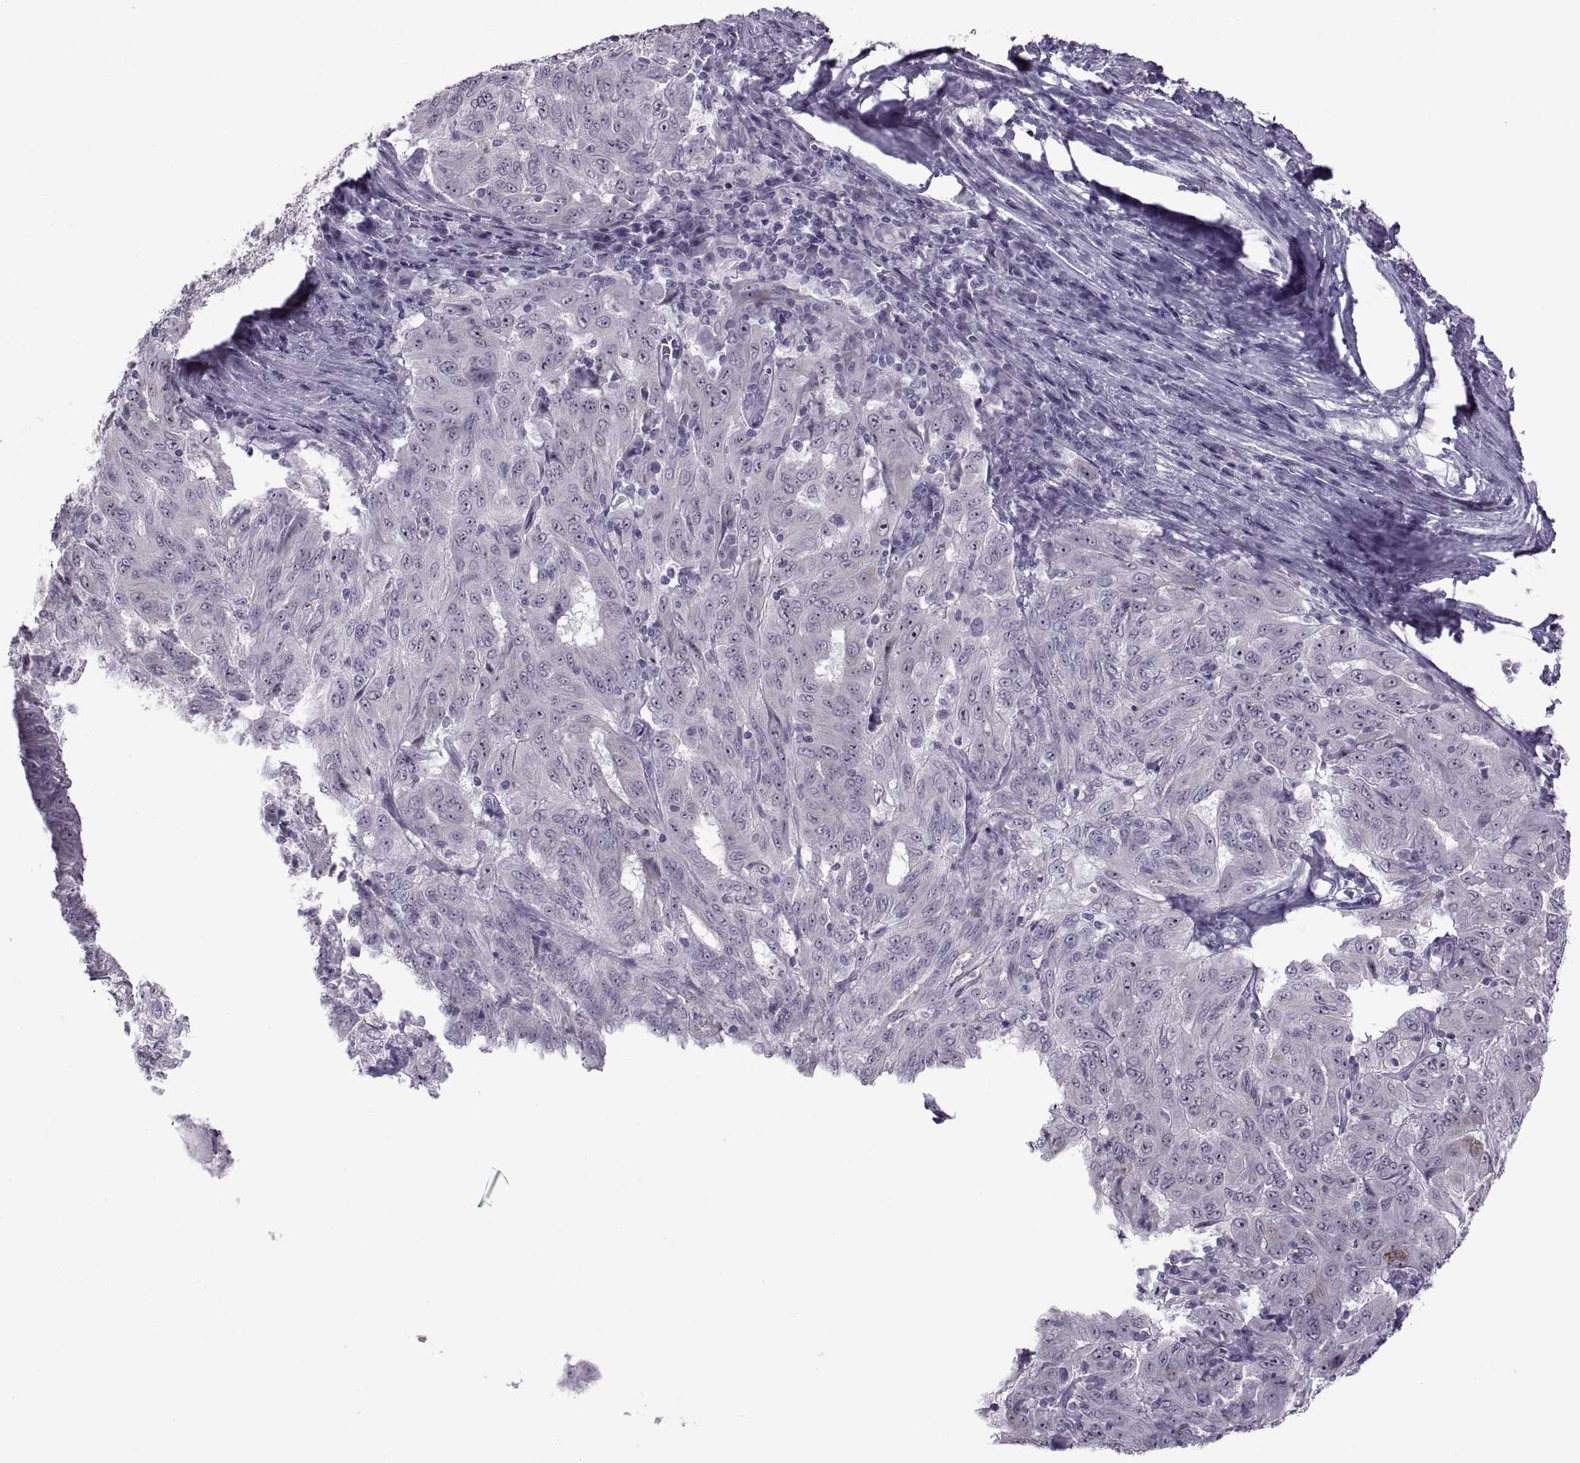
{"staining": {"intensity": "negative", "quantity": "none", "location": "none"}, "tissue": "pancreatic cancer", "cell_type": "Tumor cells", "image_type": "cancer", "snomed": [{"axis": "morphology", "description": "Adenocarcinoma, NOS"}, {"axis": "topography", "description": "Pancreas"}], "caption": "Adenocarcinoma (pancreatic) was stained to show a protein in brown. There is no significant expression in tumor cells.", "gene": "ASIC2", "patient": {"sex": "male", "age": 63}}